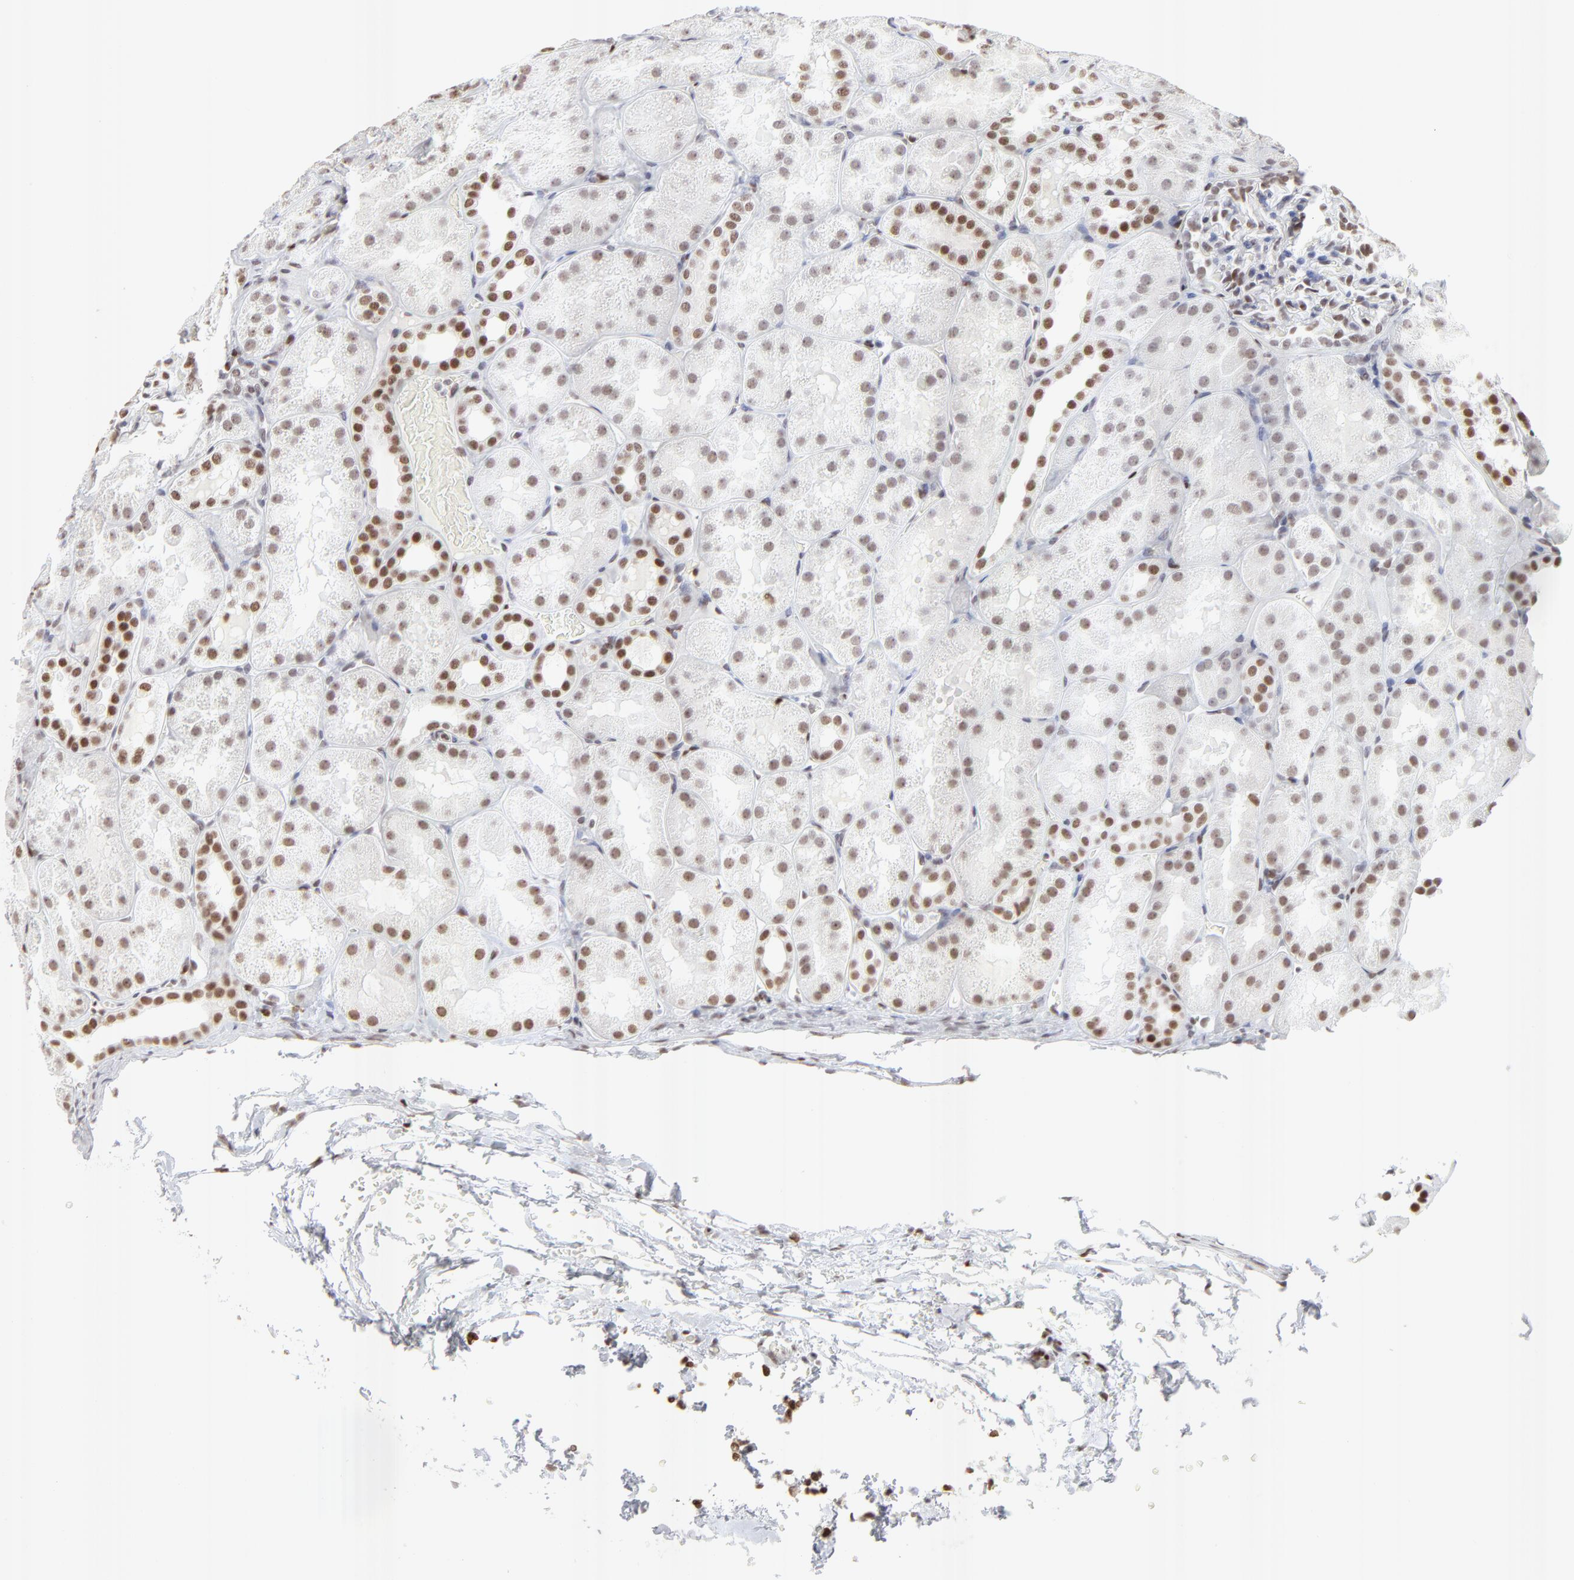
{"staining": {"intensity": "moderate", "quantity": "25%-75%", "location": "nuclear"}, "tissue": "kidney", "cell_type": "Cells in glomeruli", "image_type": "normal", "snomed": [{"axis": "morphology", "description": "Normal tissue, NOS"}, {"axis": "topography", "description": "Kidney"}], "caption": "This histopathology image shows unremarkable kidney stained with immunohistochemistry (IHC) to label a protein in brown. The nuclear of cells in glomeruli show moderate positivity for the protein. Nuclei are counter-stained blue.", "gene": "PARP1", "patient": {"sex": "male", "age": 28}}